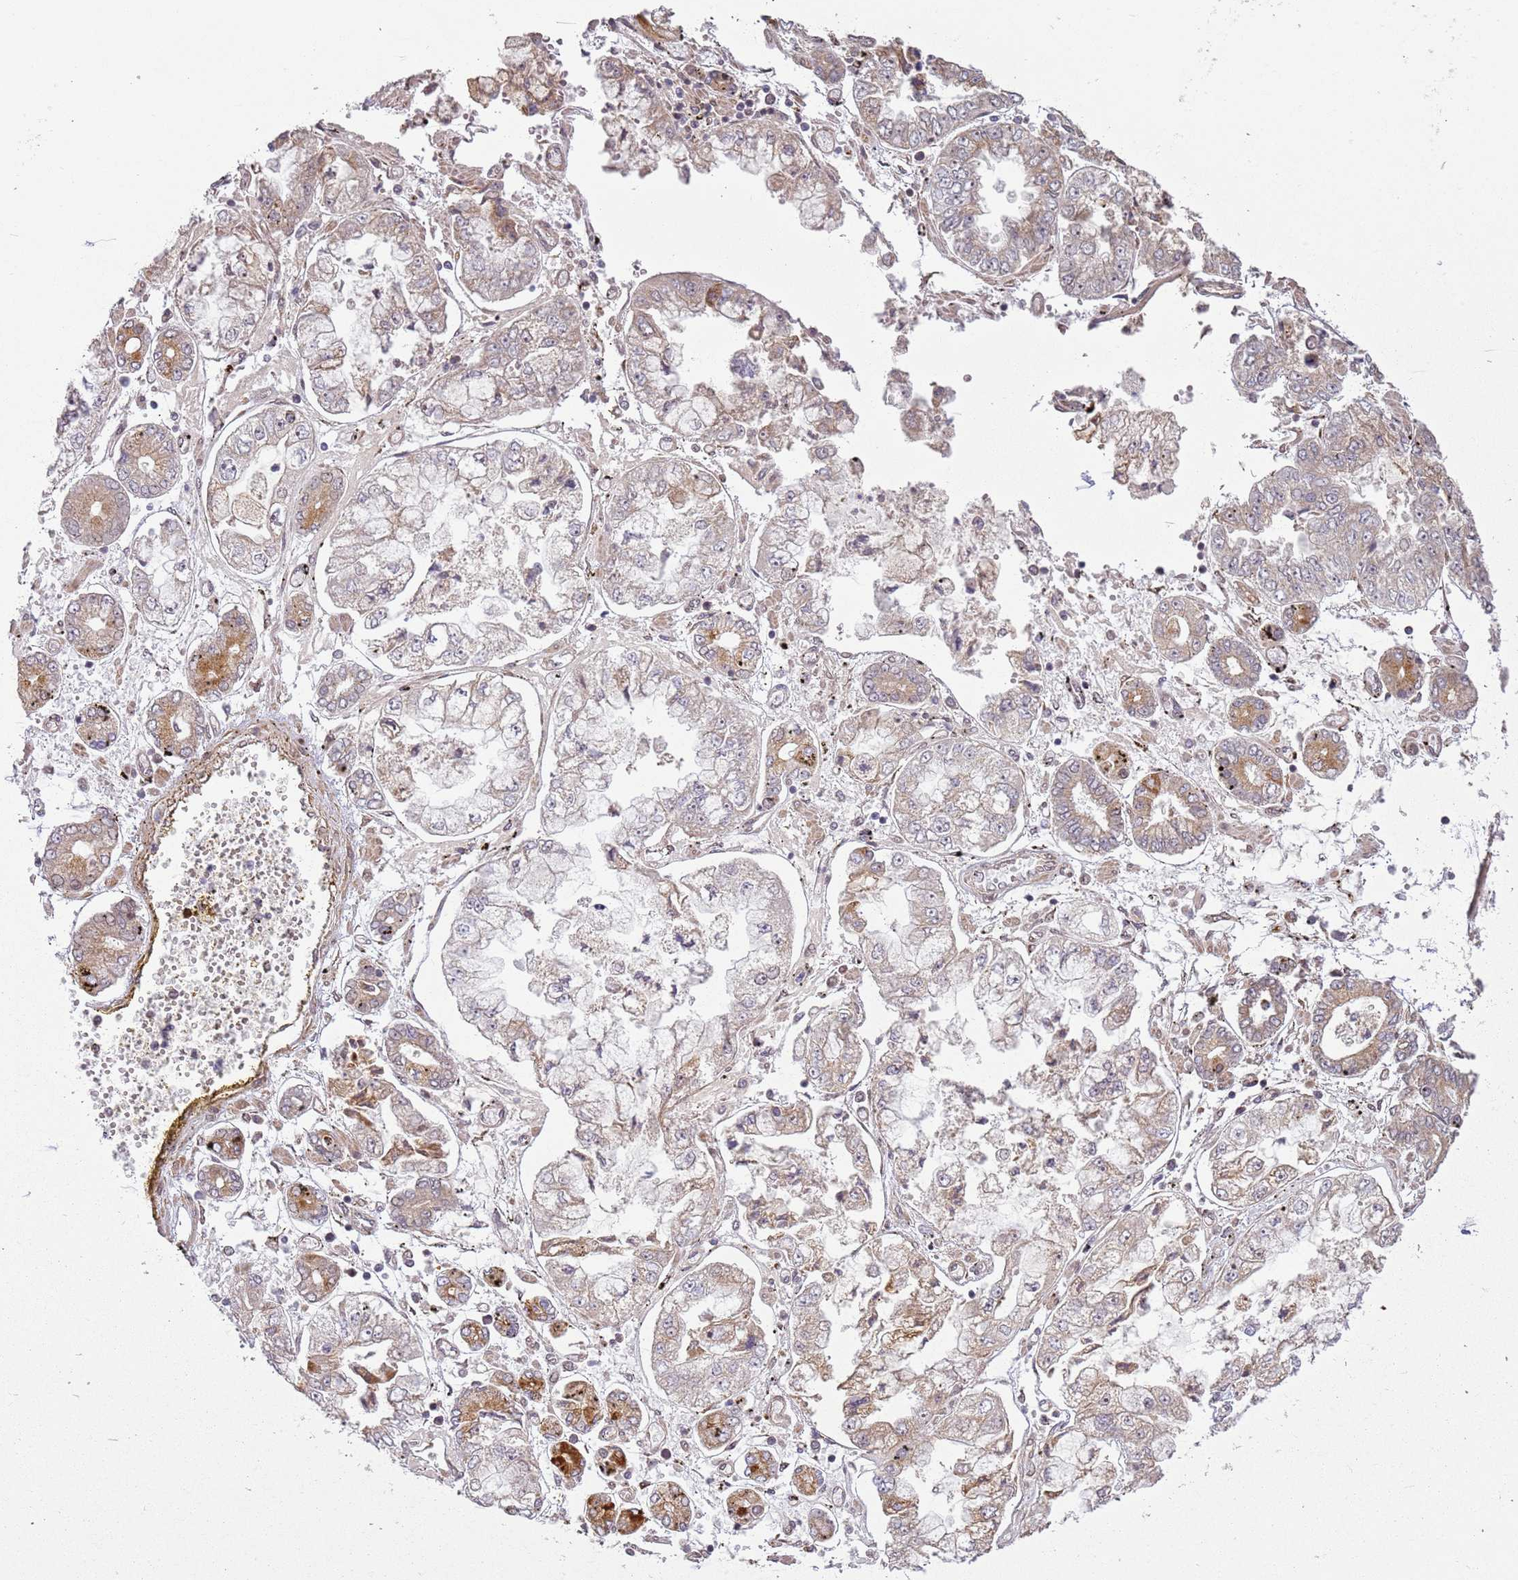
{"staining": {"intensity": "weak", "quantity": "25%-75%", "location": "cytoplasmic/membranous,nuclear"}, "tissue": "stomach cancer", "cell_type": "Tumor cells", "image_type": "cancer", "snomed": [{"axis": "morphology", "description": "Adenocarcinoma, NOS"}, {"axis": "topography", "description": "Stomach"}], "caption": "Immunohistochemistry (IHC) histopathology image of neoplastic tissue: stomach adenocarcinoma stained using immunohistochemistry reveals low levels of weak protein expression localized specifically in the cytoplasmic/membranous and nuclear of tumor cells, appearing as a cytoplasmic/membranous and nuclear brown color.", "gene": "CHURC1", "patient": {"sex": "male", "age": 76}}